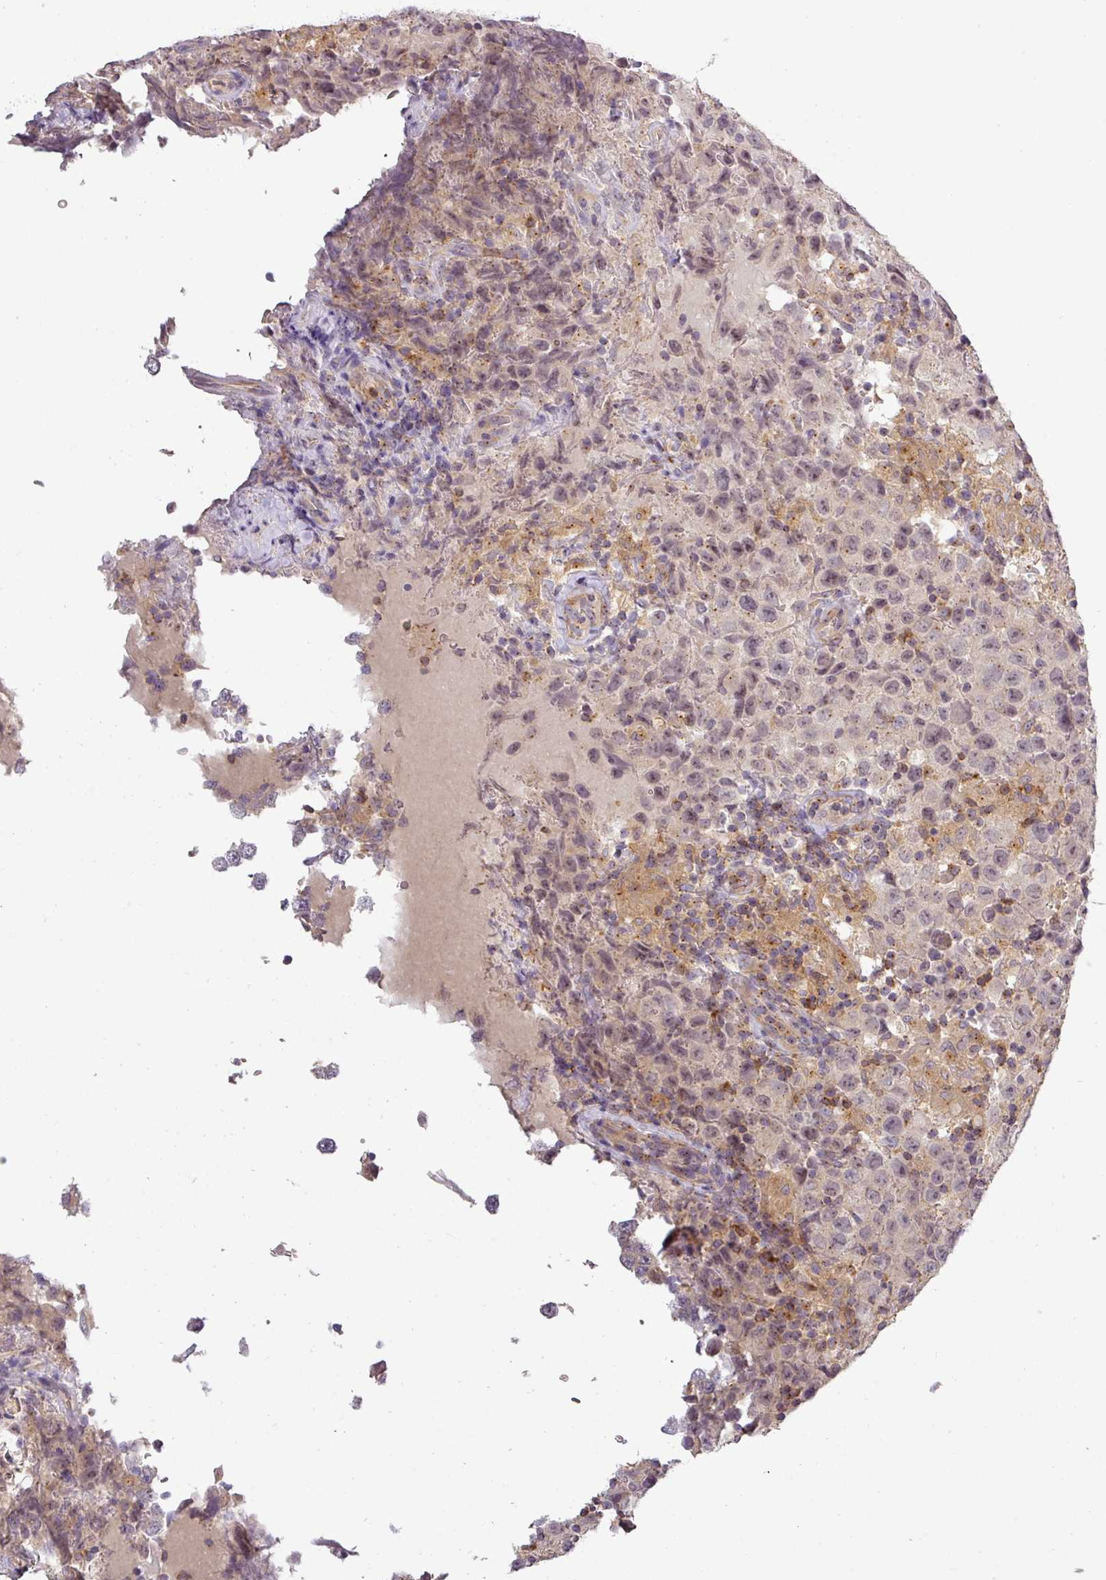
{"staining": {"intensity": "negative", "quantity": "none", "location": "none"}, "tissue": "testis cancer", "cell_type": "Tumor cells", "image_type": "cancer", "snomed": [{"axis": "morphology", "description": "Seminoma, NOS"}, {"axis": "morphology", "description": "Carcinoma, Embryonal, NOS"}, {"axis": "topography", "description": "Testis"}], "caption": "Image shows no protein expression in tumor cells of testis cancer tissue. Nuclei are stained in blue.", "gene": "NIN", "patient": {"sex": "male", "age": 41}}